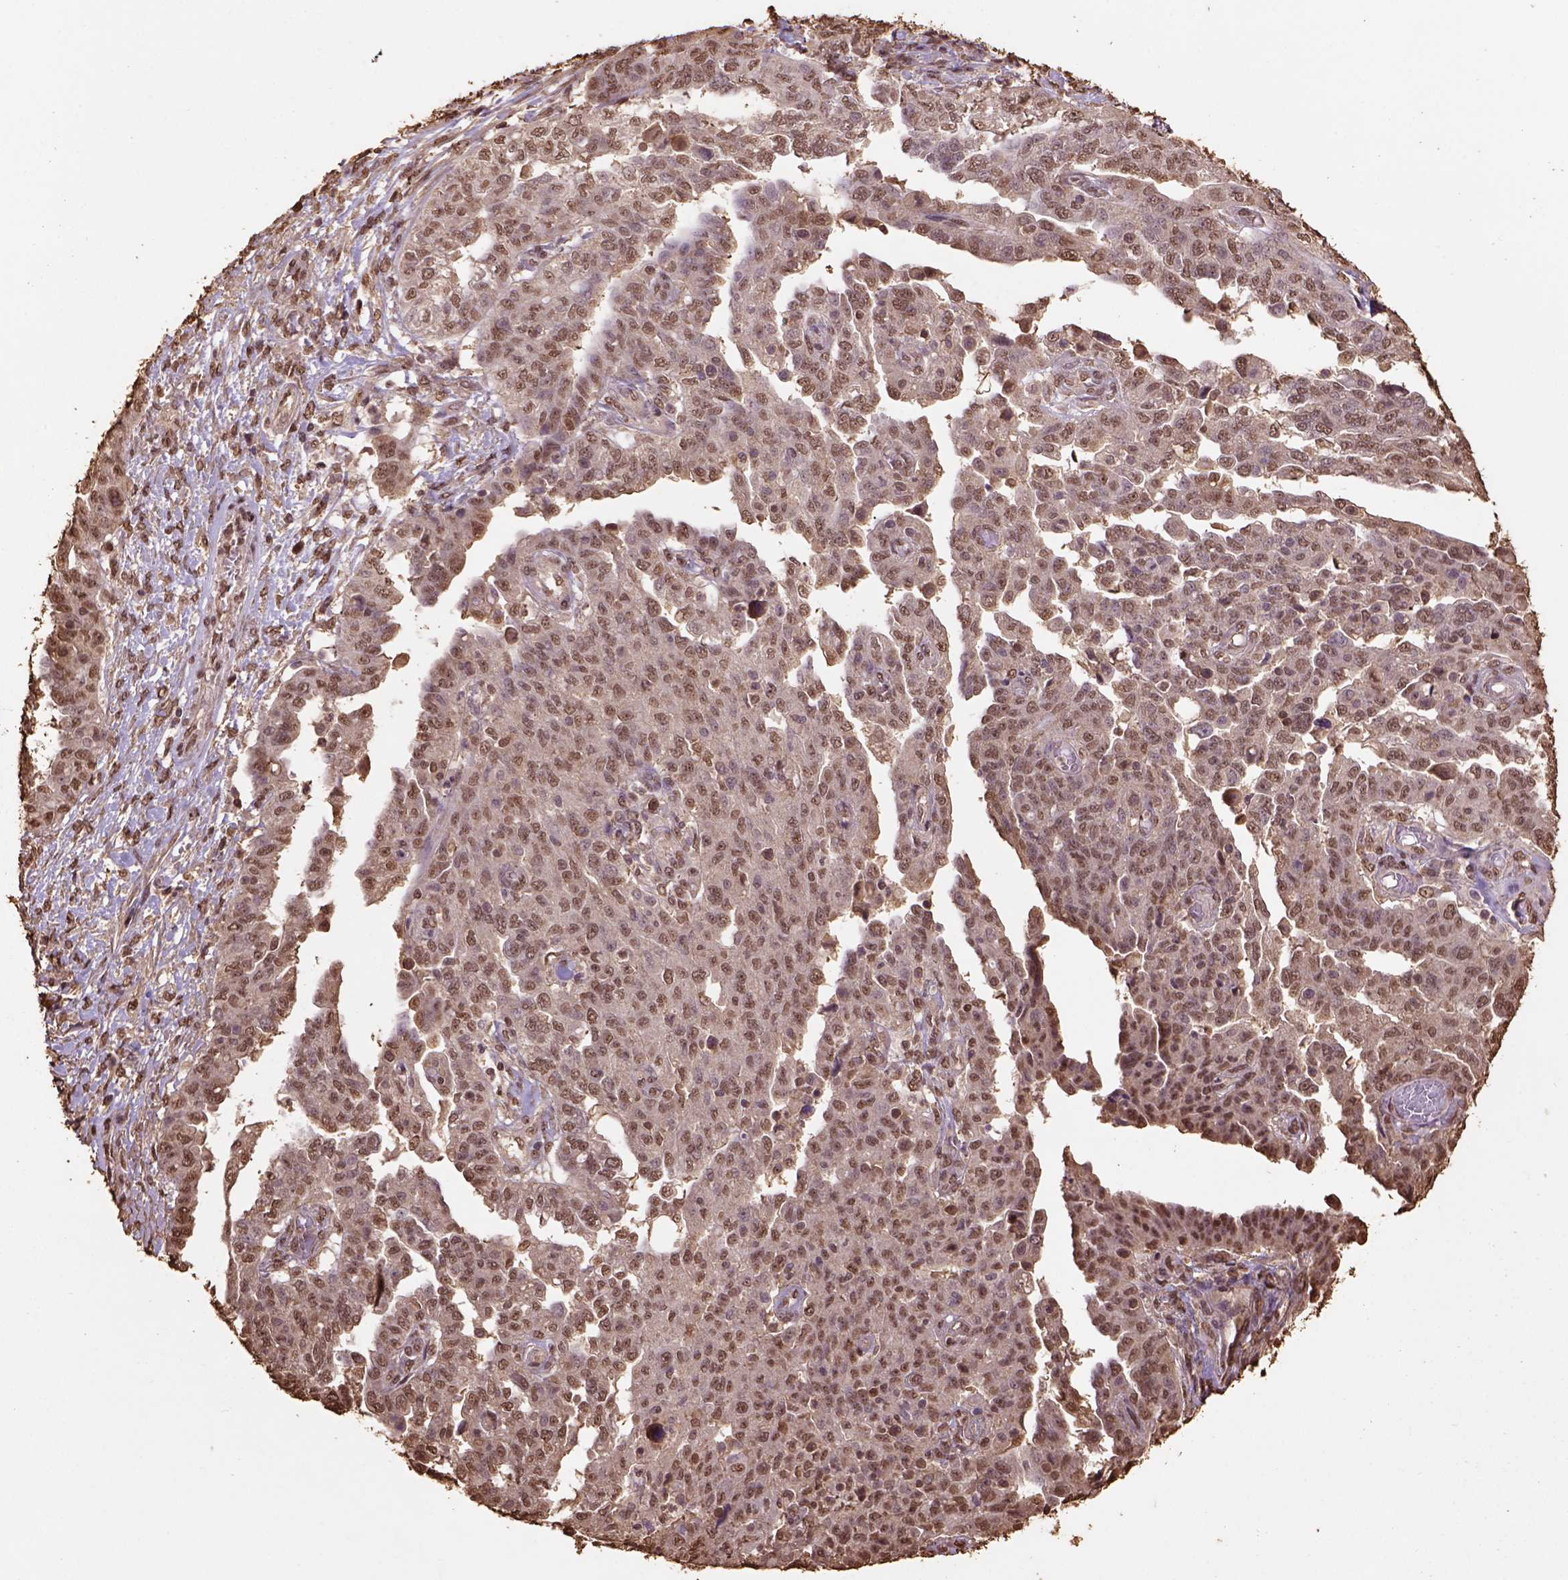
{"staining": {"intensity": "moderate", "quantity": ">75%", "location": "cytoplasmic/membranous"}, "tissue": "ovarian cancer", "cell_type": "Tumor cells", "image_type": "cancer", "snomed": [{"axis": "morphology", "description": "Cystadenocarcinoma, serous, NOS"}, {"axis": "topography", "description": "Ovary"}], "caption": "Approximately >75% of tumor cells in serous cystadenocarcinoma (ovarian) exhibit moderate cytoplasmic/membranous protein expression as visualized by brown immunohistochemical staining.", "gene": "CSTF2T", "patient": {"sex": "female", "age": 67}}